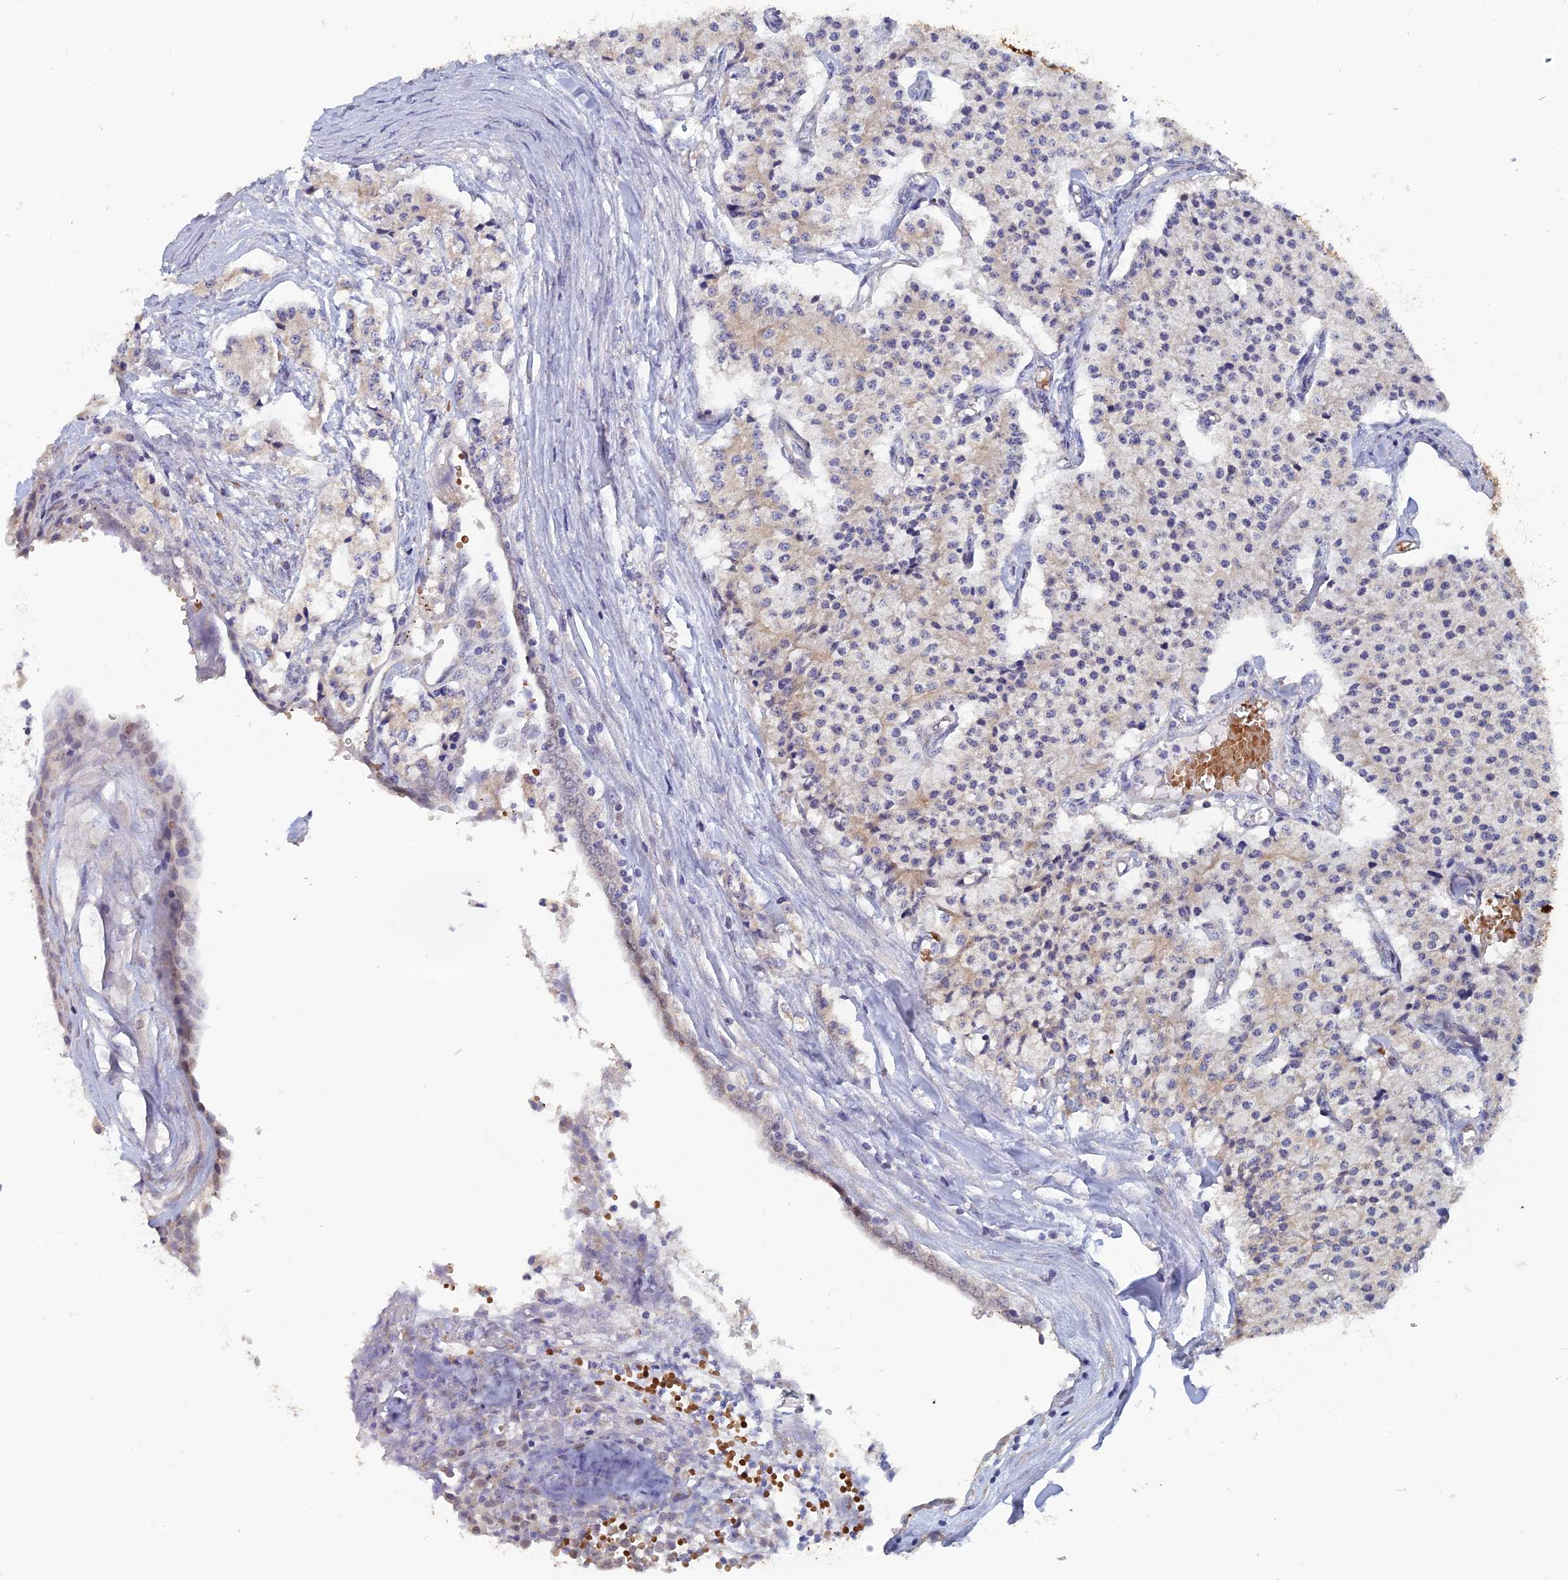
{"staining": {"intensity": "weak", "quantity": "<25%", "location": "cytoplasmic/membranous"}, "tissue": "carcinoid", "cell_type": "Tumor cells", "image_type": "cancer", "snomed": [{"axis": "morphology", "description": "Carcinoid, malignant, NOS"}, {"axis": "topography", "description": "Colon"}], "caption": "Immunohistochemistry image of human carcinoid (malignant) stained for a protein (brown), which demonstrates no positivity in tumor cells. (Stains: DAB IHC with hematoxylin counter stain, Microscopy: brightfield microscopy at high magnification).", "gene": "GIPC1", "patient": {"sex": "female", "age": 52}}